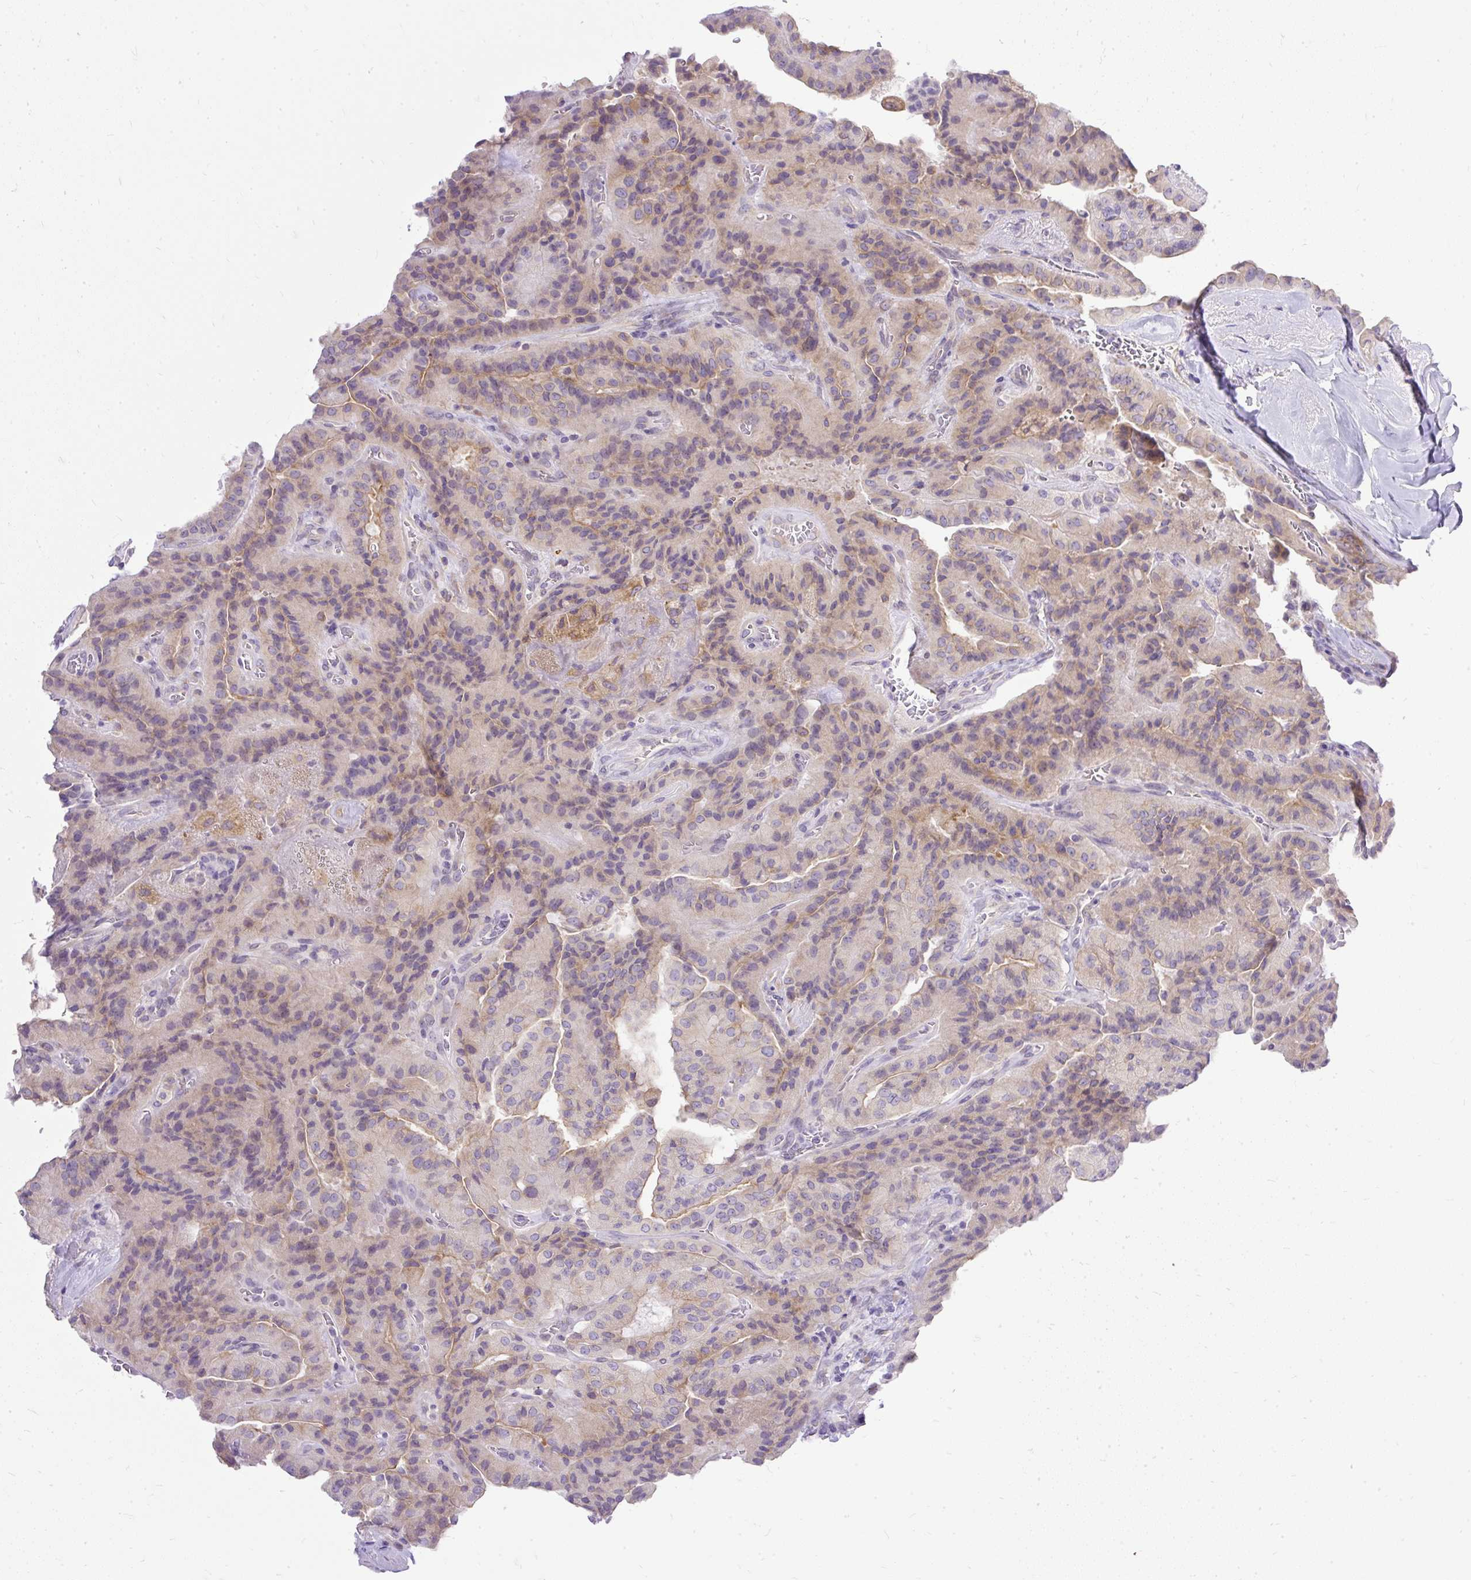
{"staining": {"intensity": "weak", "quantity": "25%-75%", "location": "cytoplasmic/membranous"}, "tissue": "thyroid cancer", "cell_type": "Tumor cells", "image_type": "cancer", "snomed": [{"axis": "morphology", "description": "Normal tissue, NOS"}, {"axis": "morphology", "description": "Papillary adenocarcinoma, NOS"}, {"axis": "topography", "description": "Thyroid gland"}], "caption": "Brown immunohistochemical staining in human papillary adenocarcinoma (thyroid) shows weak cytoplasmic/membranous expression in about 25%-75% of tumor cells. Using DAB (3,3'-diaminobenzidine) (brown) and hematoxylin (blue) stains, captured at high magnification using brightfield microscopy.", "gene": "AMFR", "patient": {"sex": "female", "age": 59}}